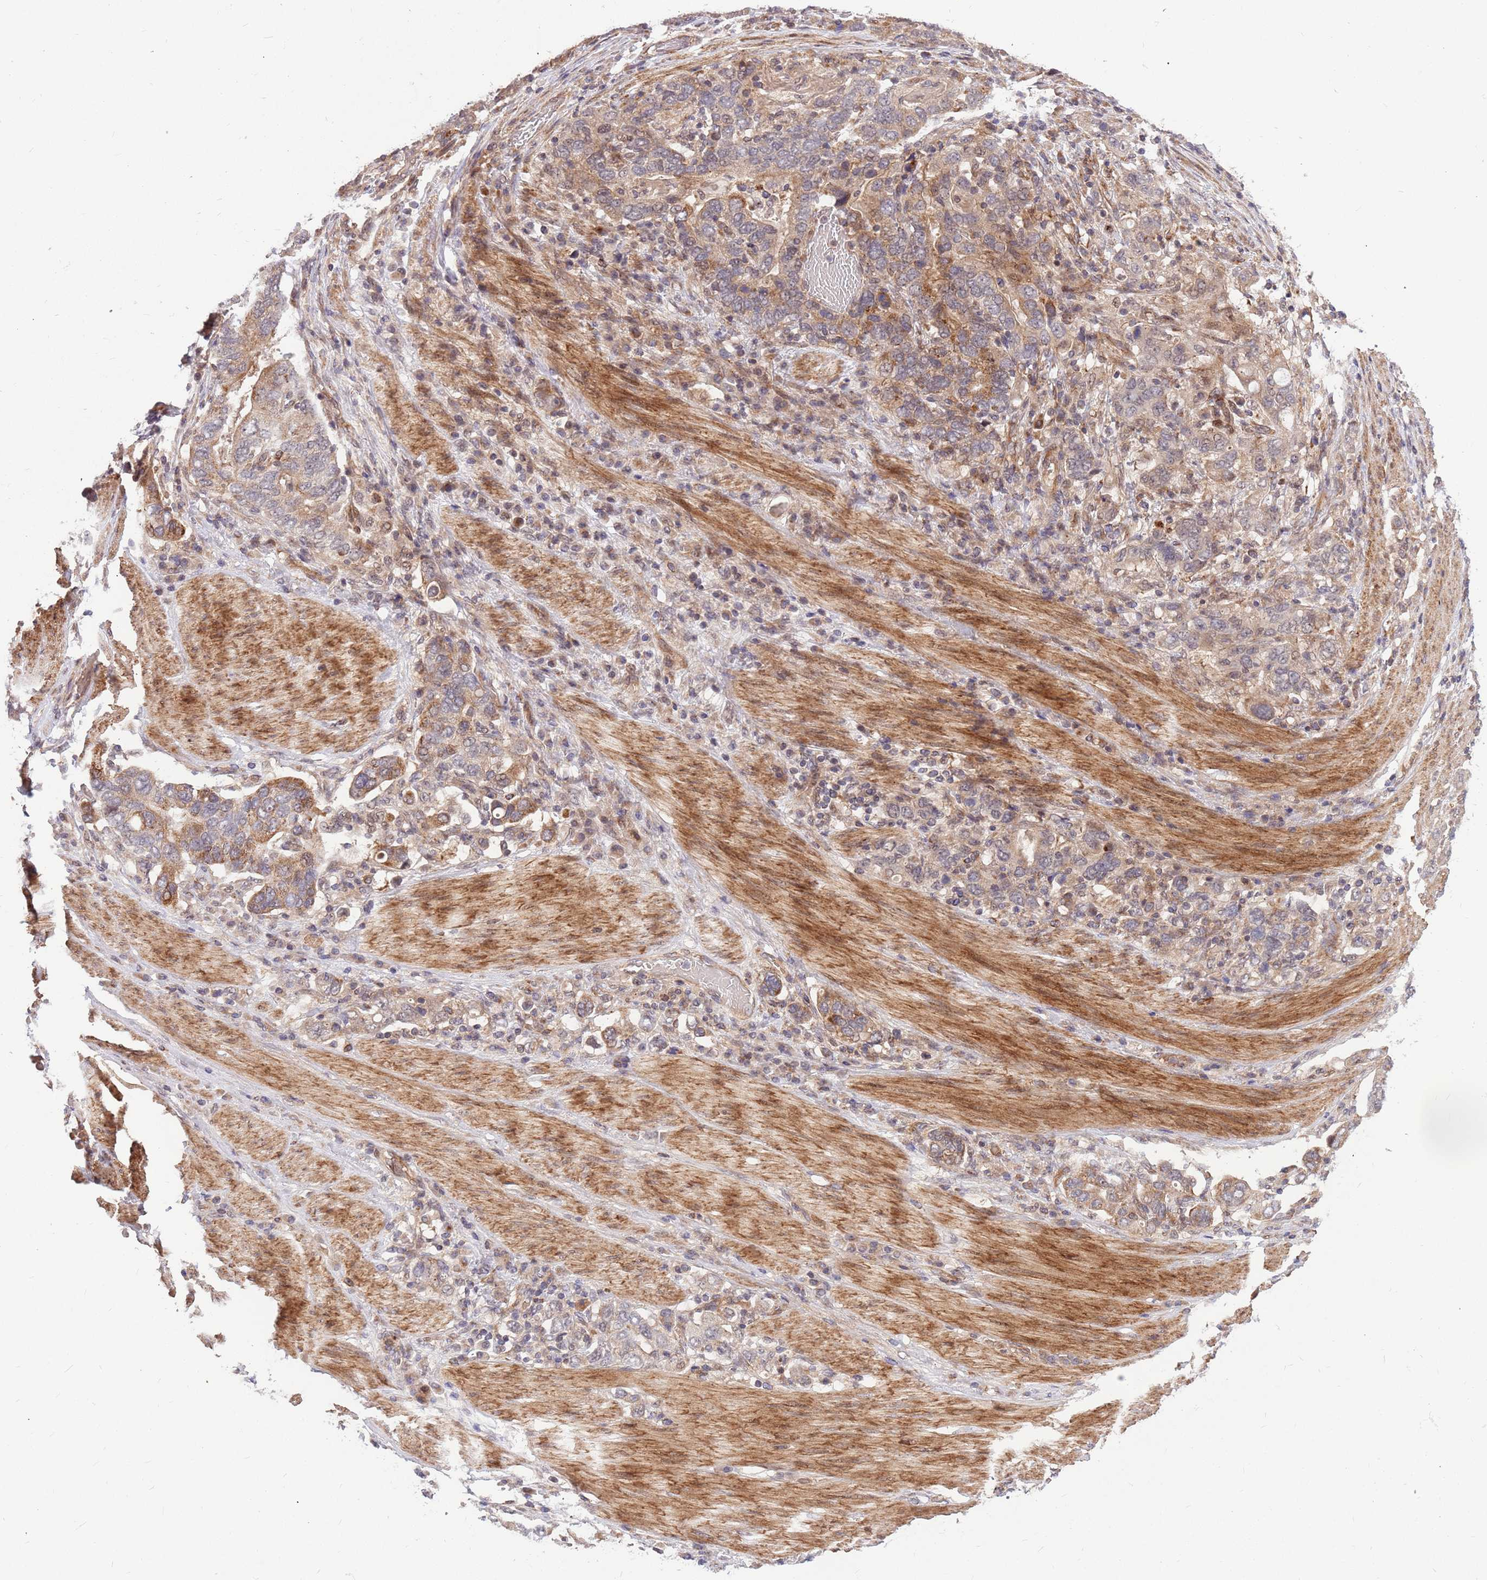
{"staining": {"intensity": "moderate", "quantity": "<25%", "location": "cytoplasmic/membranous"}, "tissue": "stomach cancer", "cell_type": "Tumor cells", "image_type": "cancer", "snomed": [{"axis": "morphology", "description": "Adenocarcinoma, NOS"}, {"axis": "topography", "description": "Stomach, upper"}, {"axis": "topography", "description": "Stomach"}], "caption": "Immunohistochemistry (IHC) photomicrograph of adenocarcinoma (stomach) stained for a protein (brown), which reveals low levels of moderate cytoplasmic/membranous staining in about <25% of tumor cells.", "gene": "HAUS3", "patient": {"sex": "male", "age": 62}}